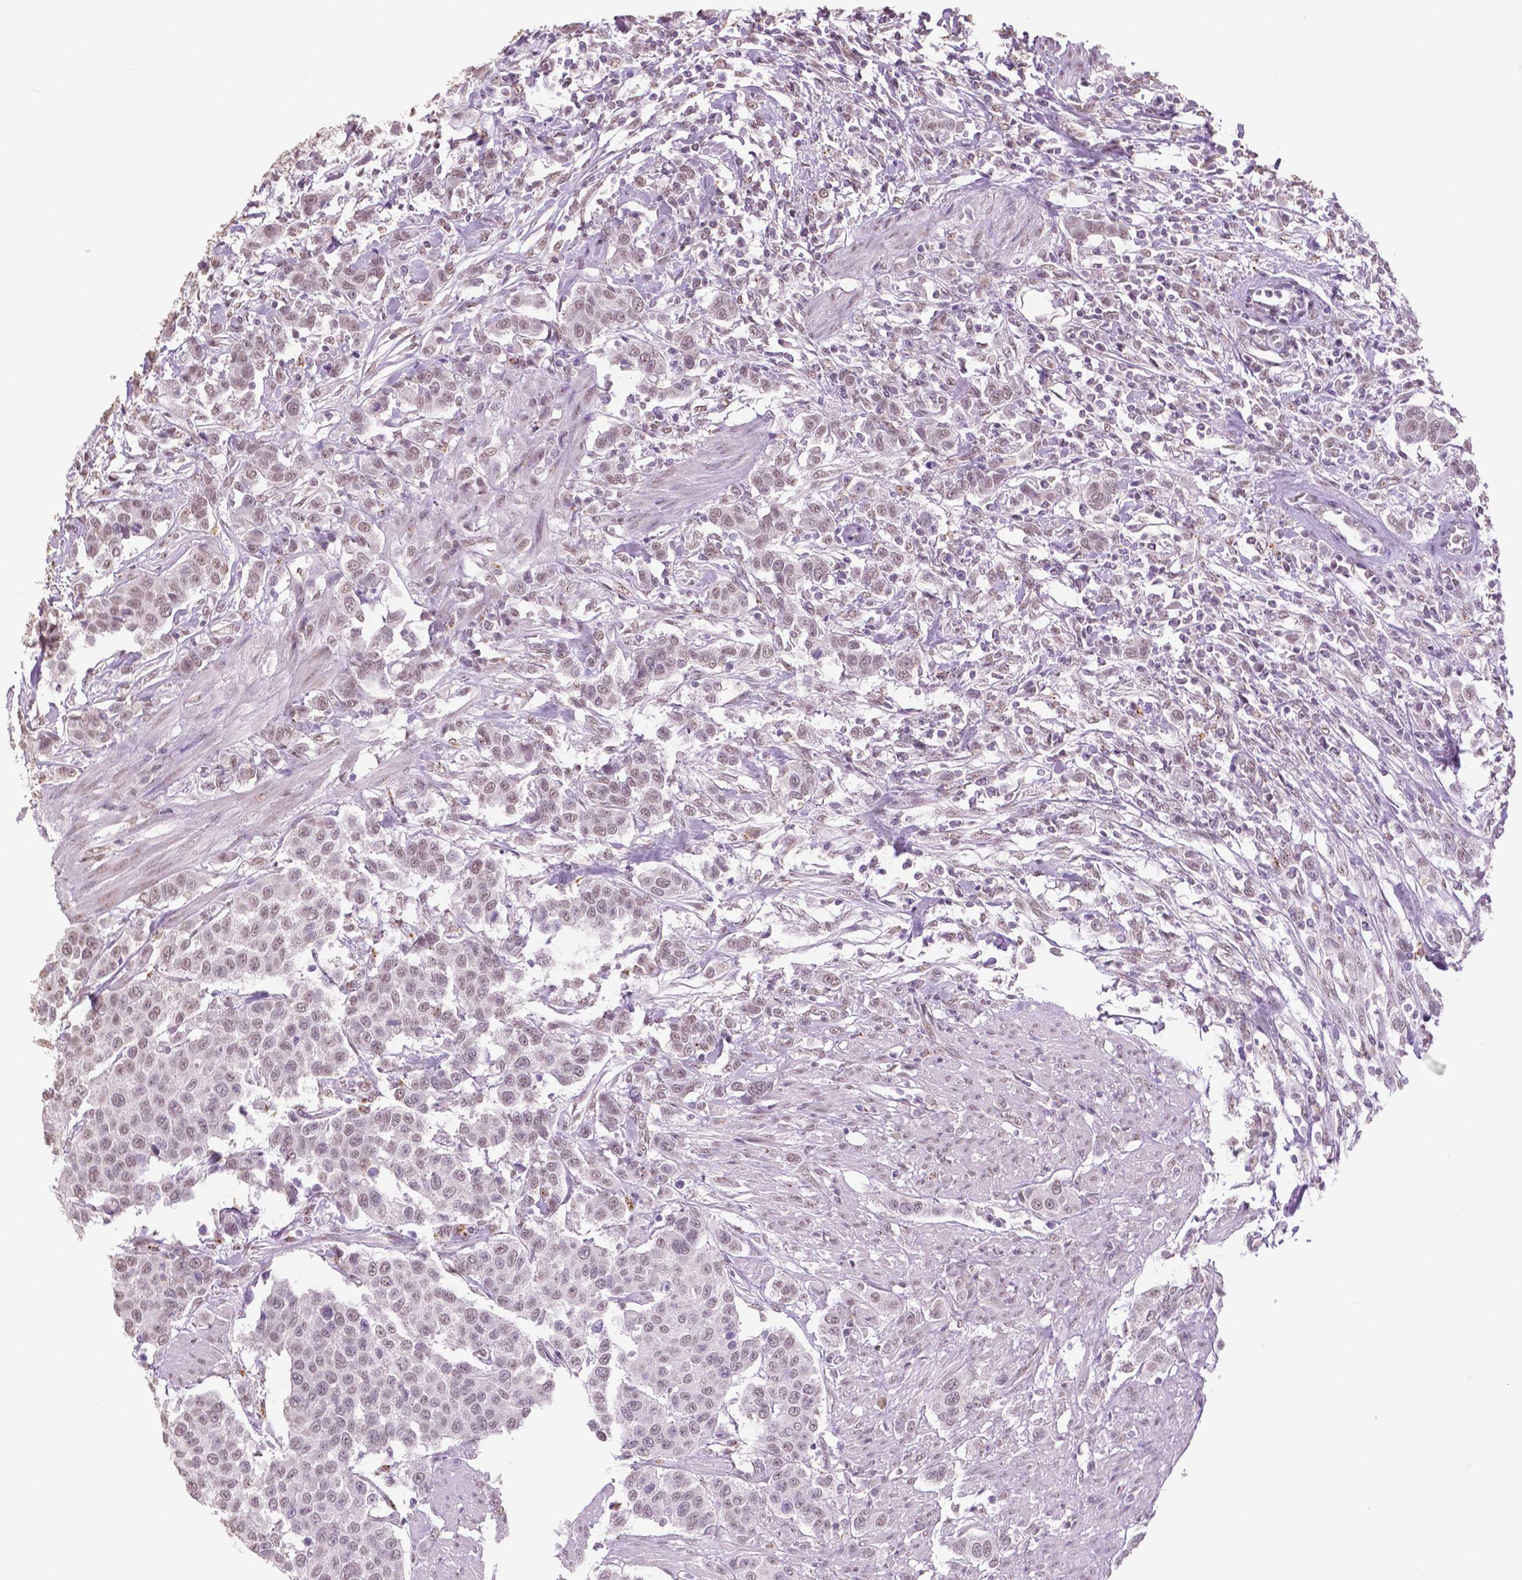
{"staining": {"intensity": "weak", "quantity": "25%-75%", "location": "nuclear"}, "tissue": "urothelial cancer", "cell_type": "Tumor cells", "image_type": "cancer", "snomed": [{"axis": "morphology", "description": "Urothelial carcinoma, High grade"}, {"axis": "topography", "description": "Urinary bladder"}], "caption": "Immunohistochemical staining of human urothelial carcinoma (high-grade) shows low levels of weak nuclear protein positivity in about 25%-75% of tumor cells.", "gene": "IGF2BP1", "patient": {"sex": "female", "age": 58}}